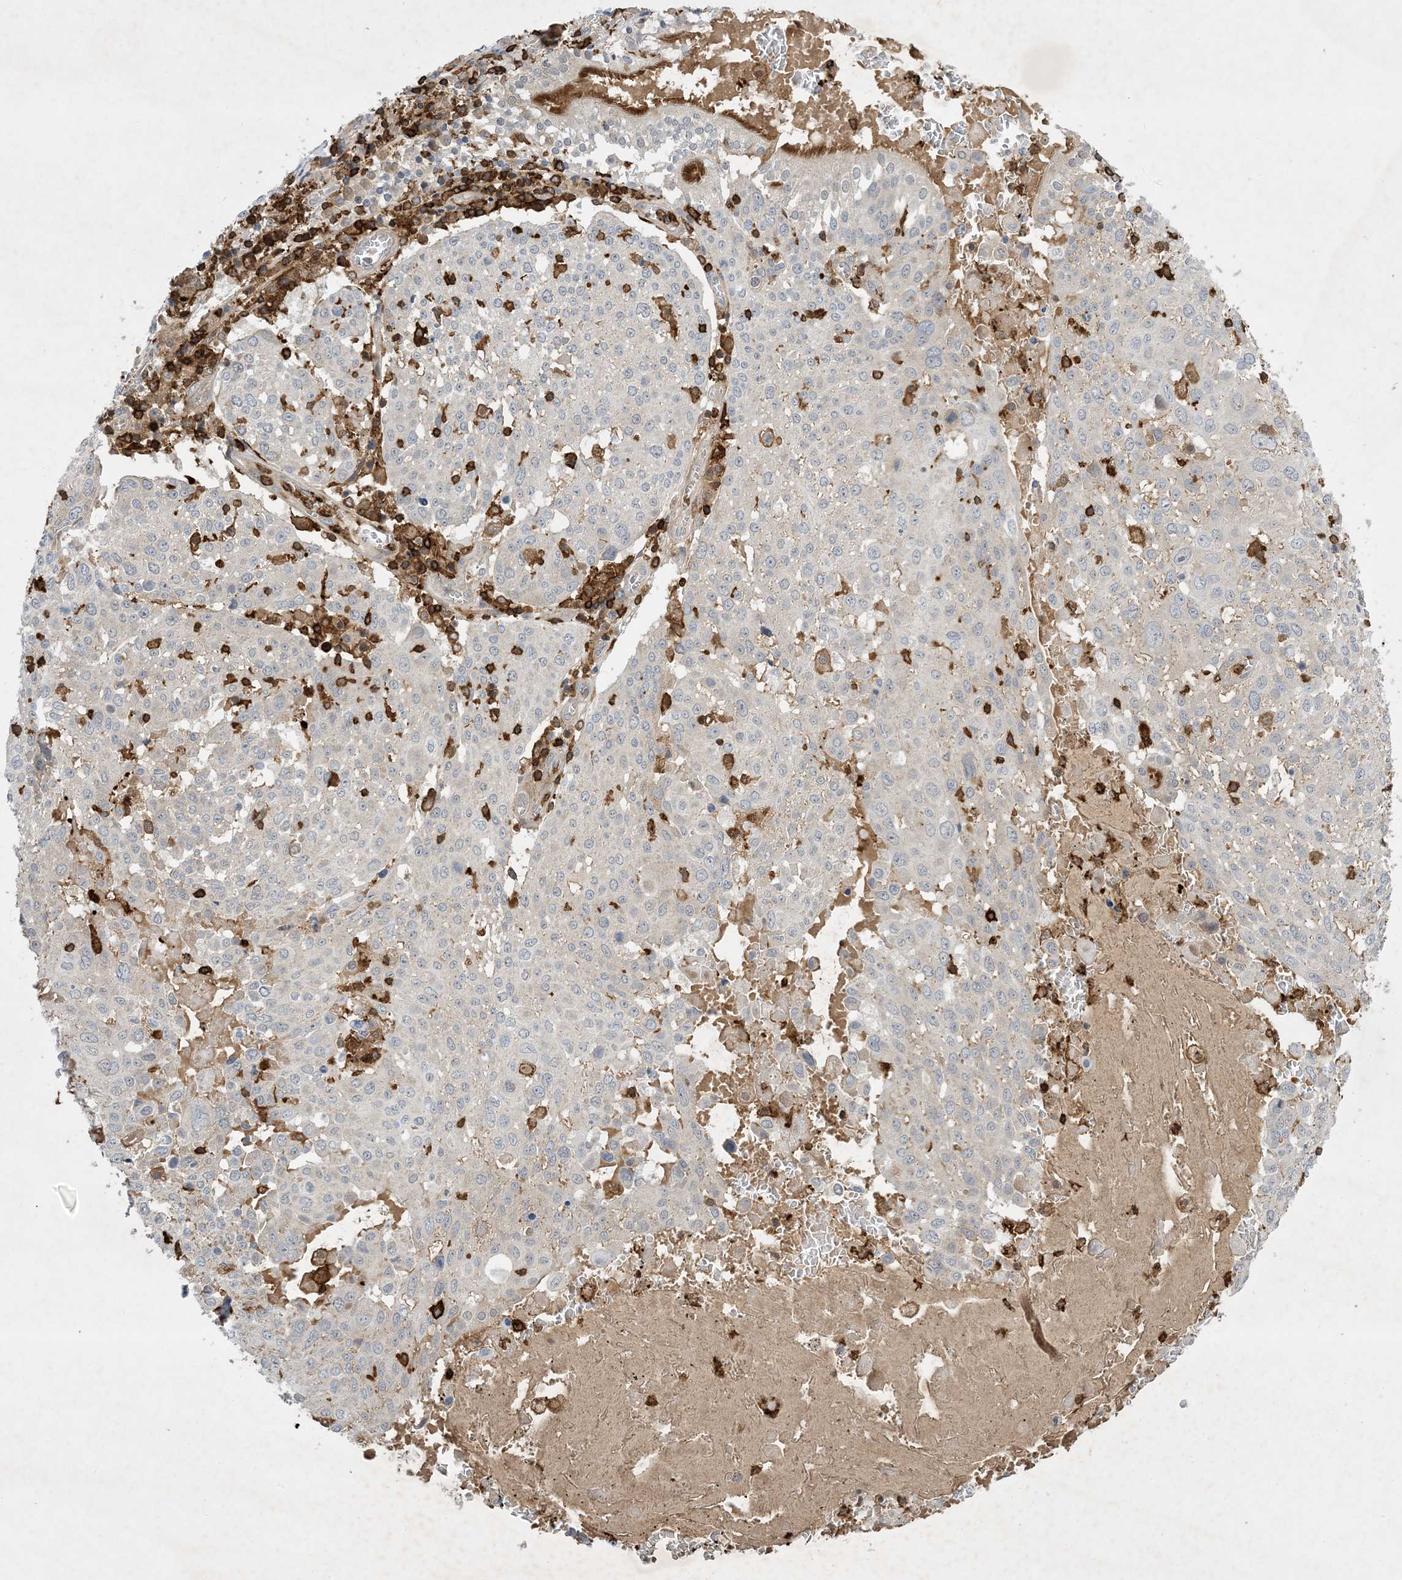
{"staining": {"intensity": "negative", "quantity": "none", "location": "none"}, "tissue": "lung cancer", "cell_type": "Tumor cells", "image_type": "cancer", "snomed": [{"axis": "morphology", "description": "Squamous cell carcinoma, NOS"}, {"axis": "topography", "description": "Lung"}], "caption": "Tumor cells show no significant staining in squamous cell carcinoma (lung).", "gene": "AK9", "patient": {"sex": "male", "age": 65}}